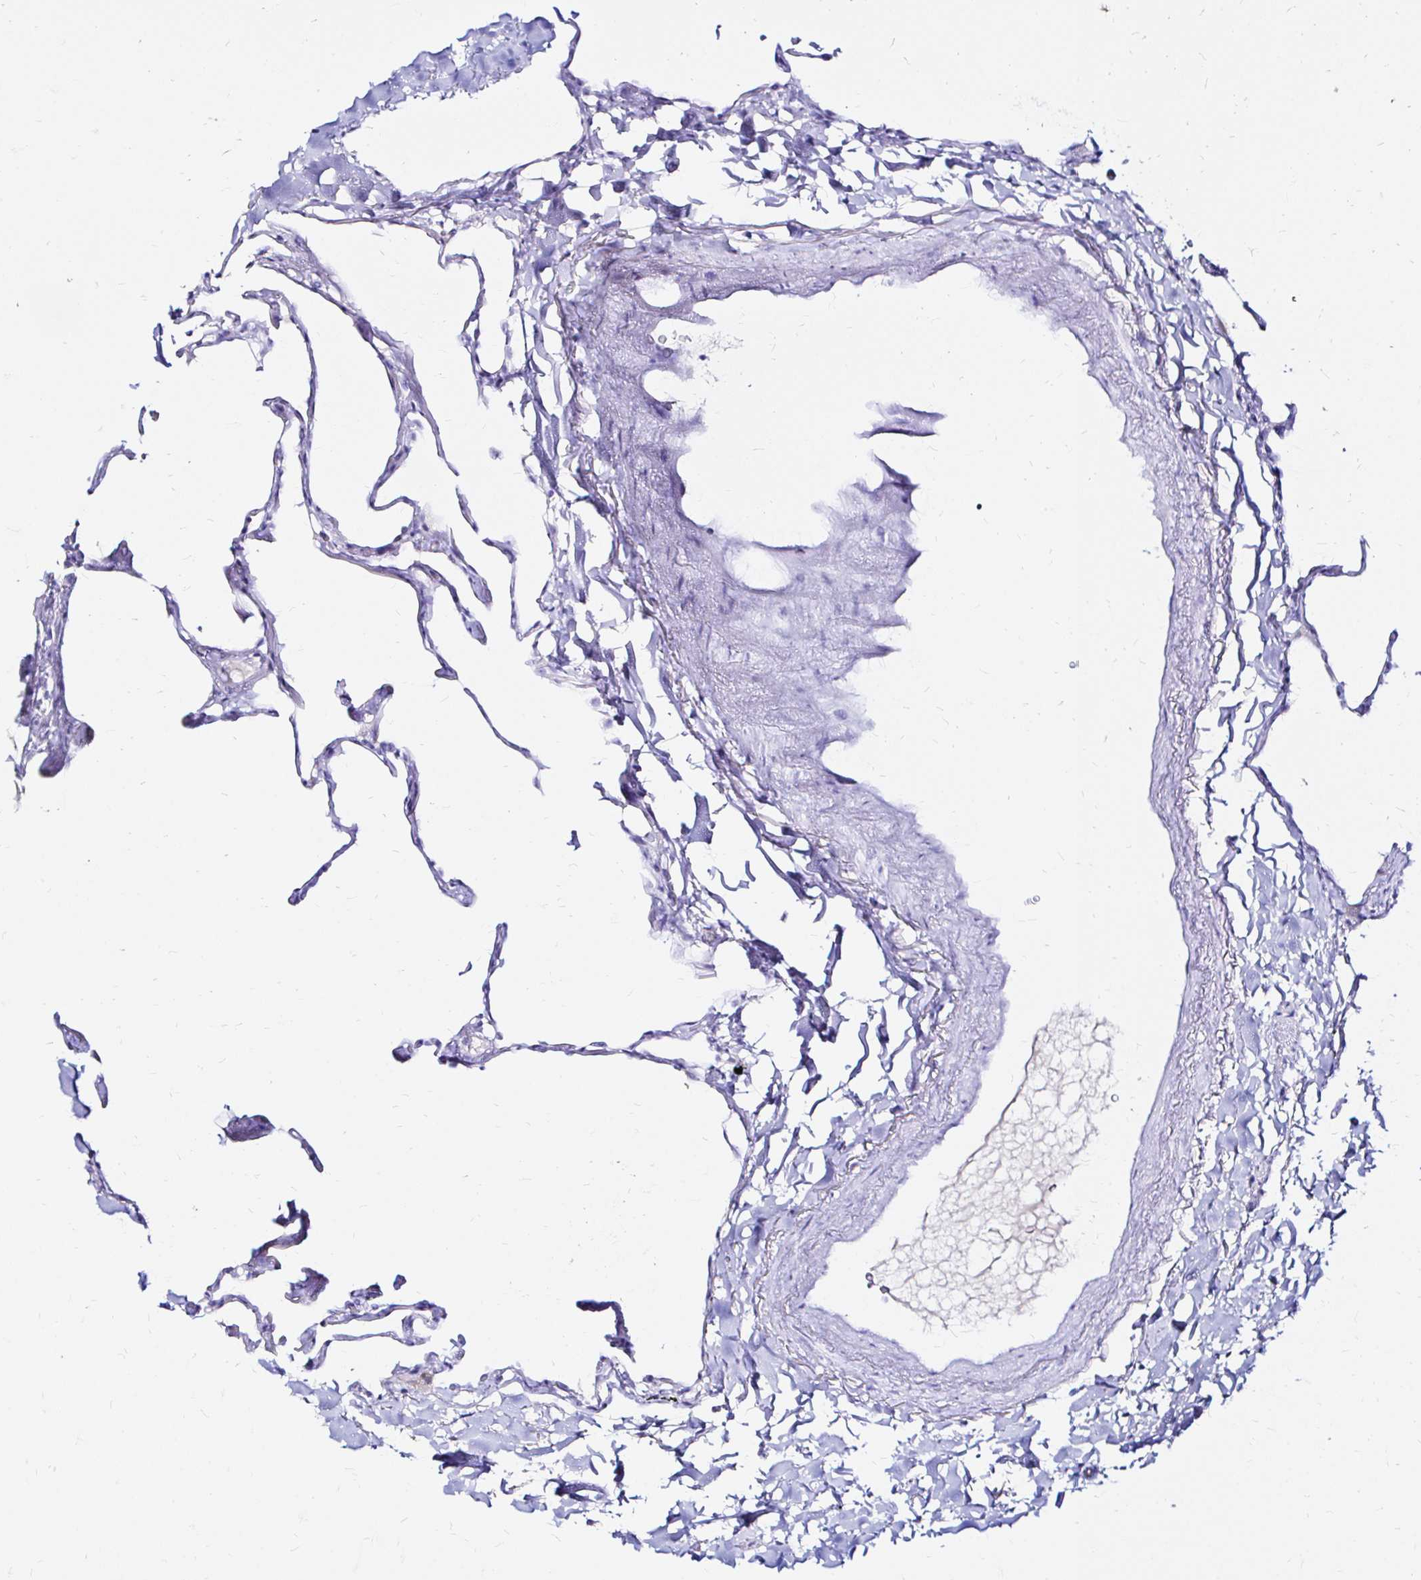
{"staining": {"intensity": "negative", "quantity": "none", "location": "none"}, "tissue": "lung", "cell_type": "Alveolar cells", "image_type": "normal", "snomed": [{"axis": "morphology", "description": "Normal tissue, NOS"}, {"axis": "topography", "description": "Lung"}], "caption": "IHC of normal lung reveals no expression in alveolar cells.", "gene": "ZNF432", "patient": {"sex": "male", "age": 65}}